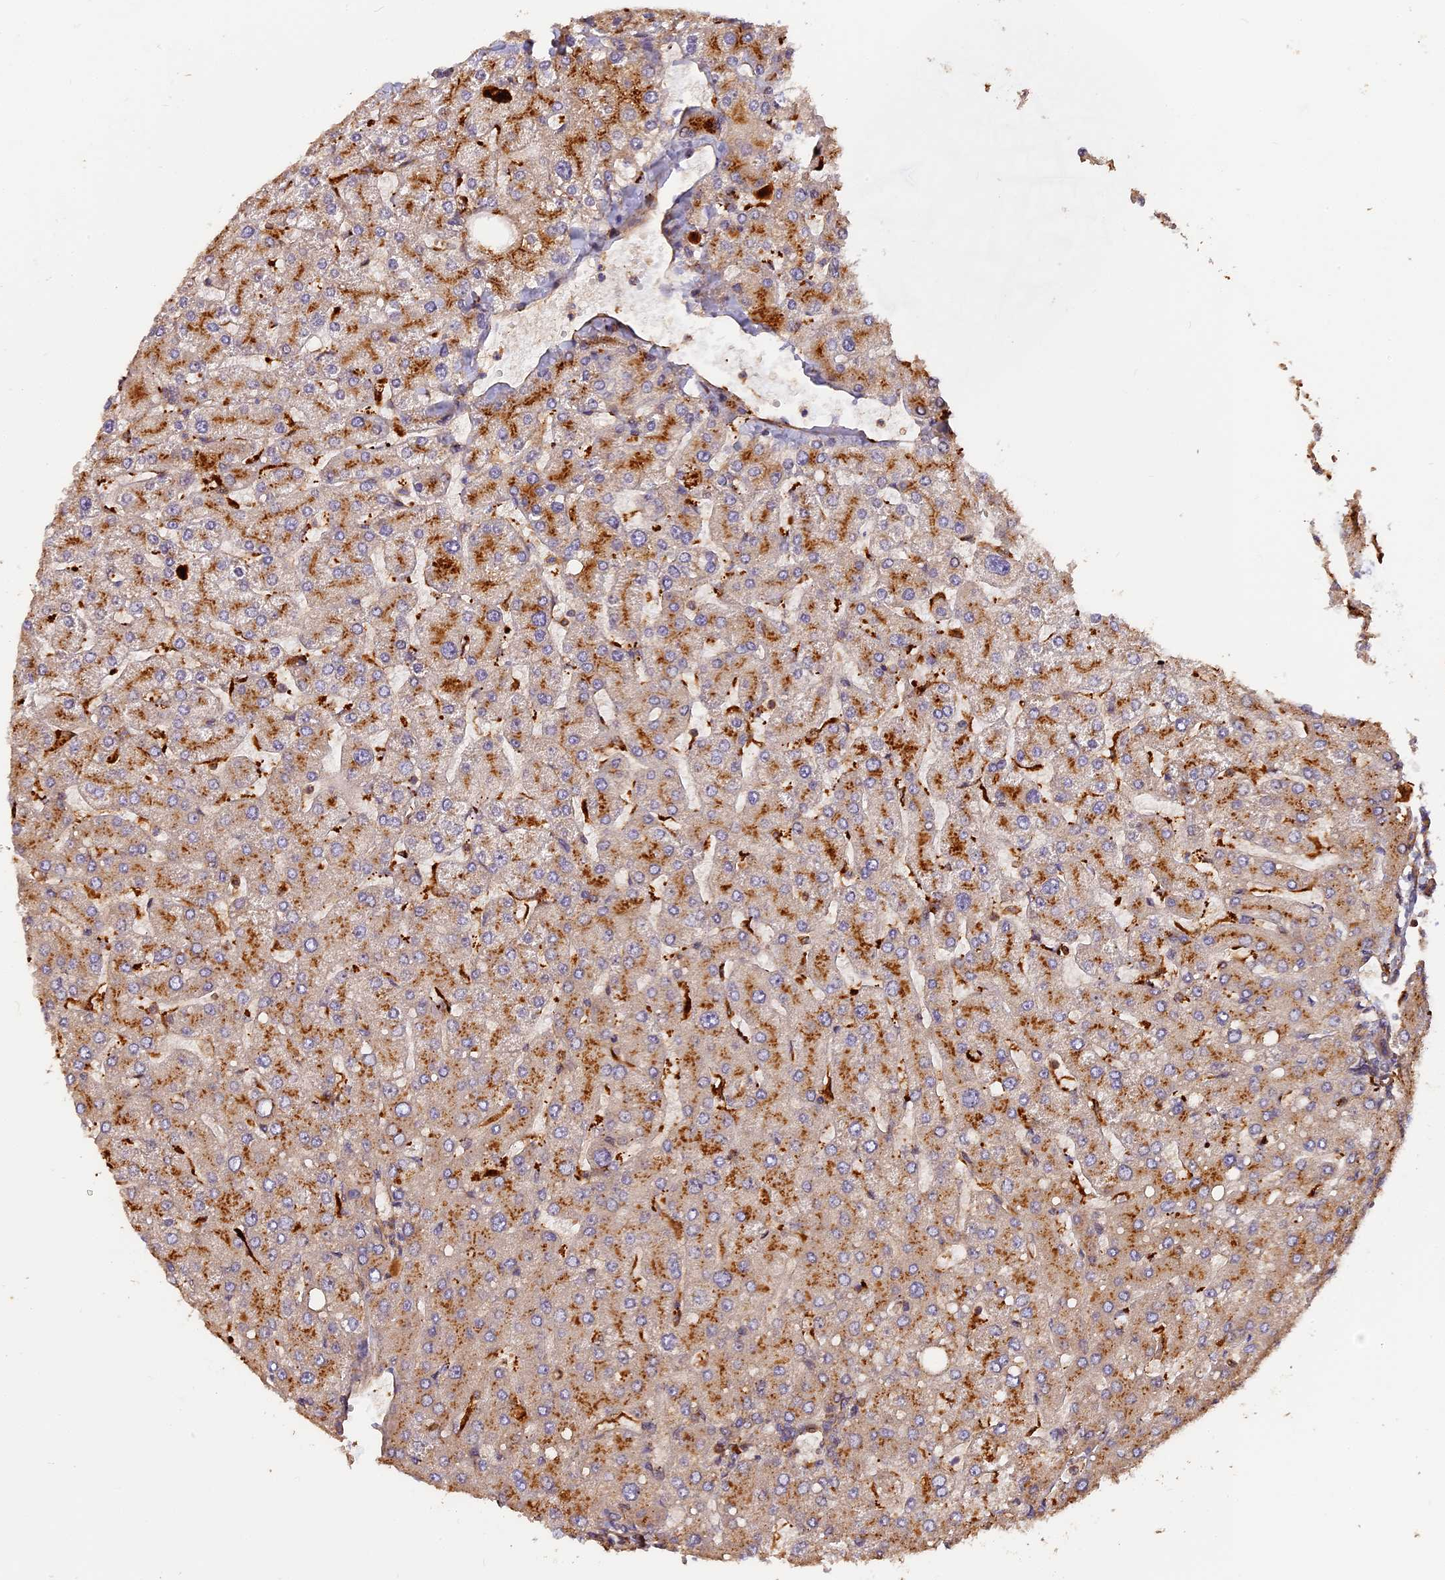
{"staining": {"intensity": "weak", "quantity": "25%-75%", "location": "cytoplasmic/membranous"}, "tissue": "liver", "cell_type": "Cholangiocytes", "image_type": "normal", "snomed": [{"axis": "morphology", "description": "Normal tissue, NOS"}, {"axis": "topography", "description": "Liver"}], "caption": "Immunohistochemistry (DAB) staining of benign human liver reveals weak cytoplasmic/membranous protein staining in approximately 25%-75% of cholangiocytes.", "gene": "MMP15", "patient": {"sex": "male", "age": 55}}